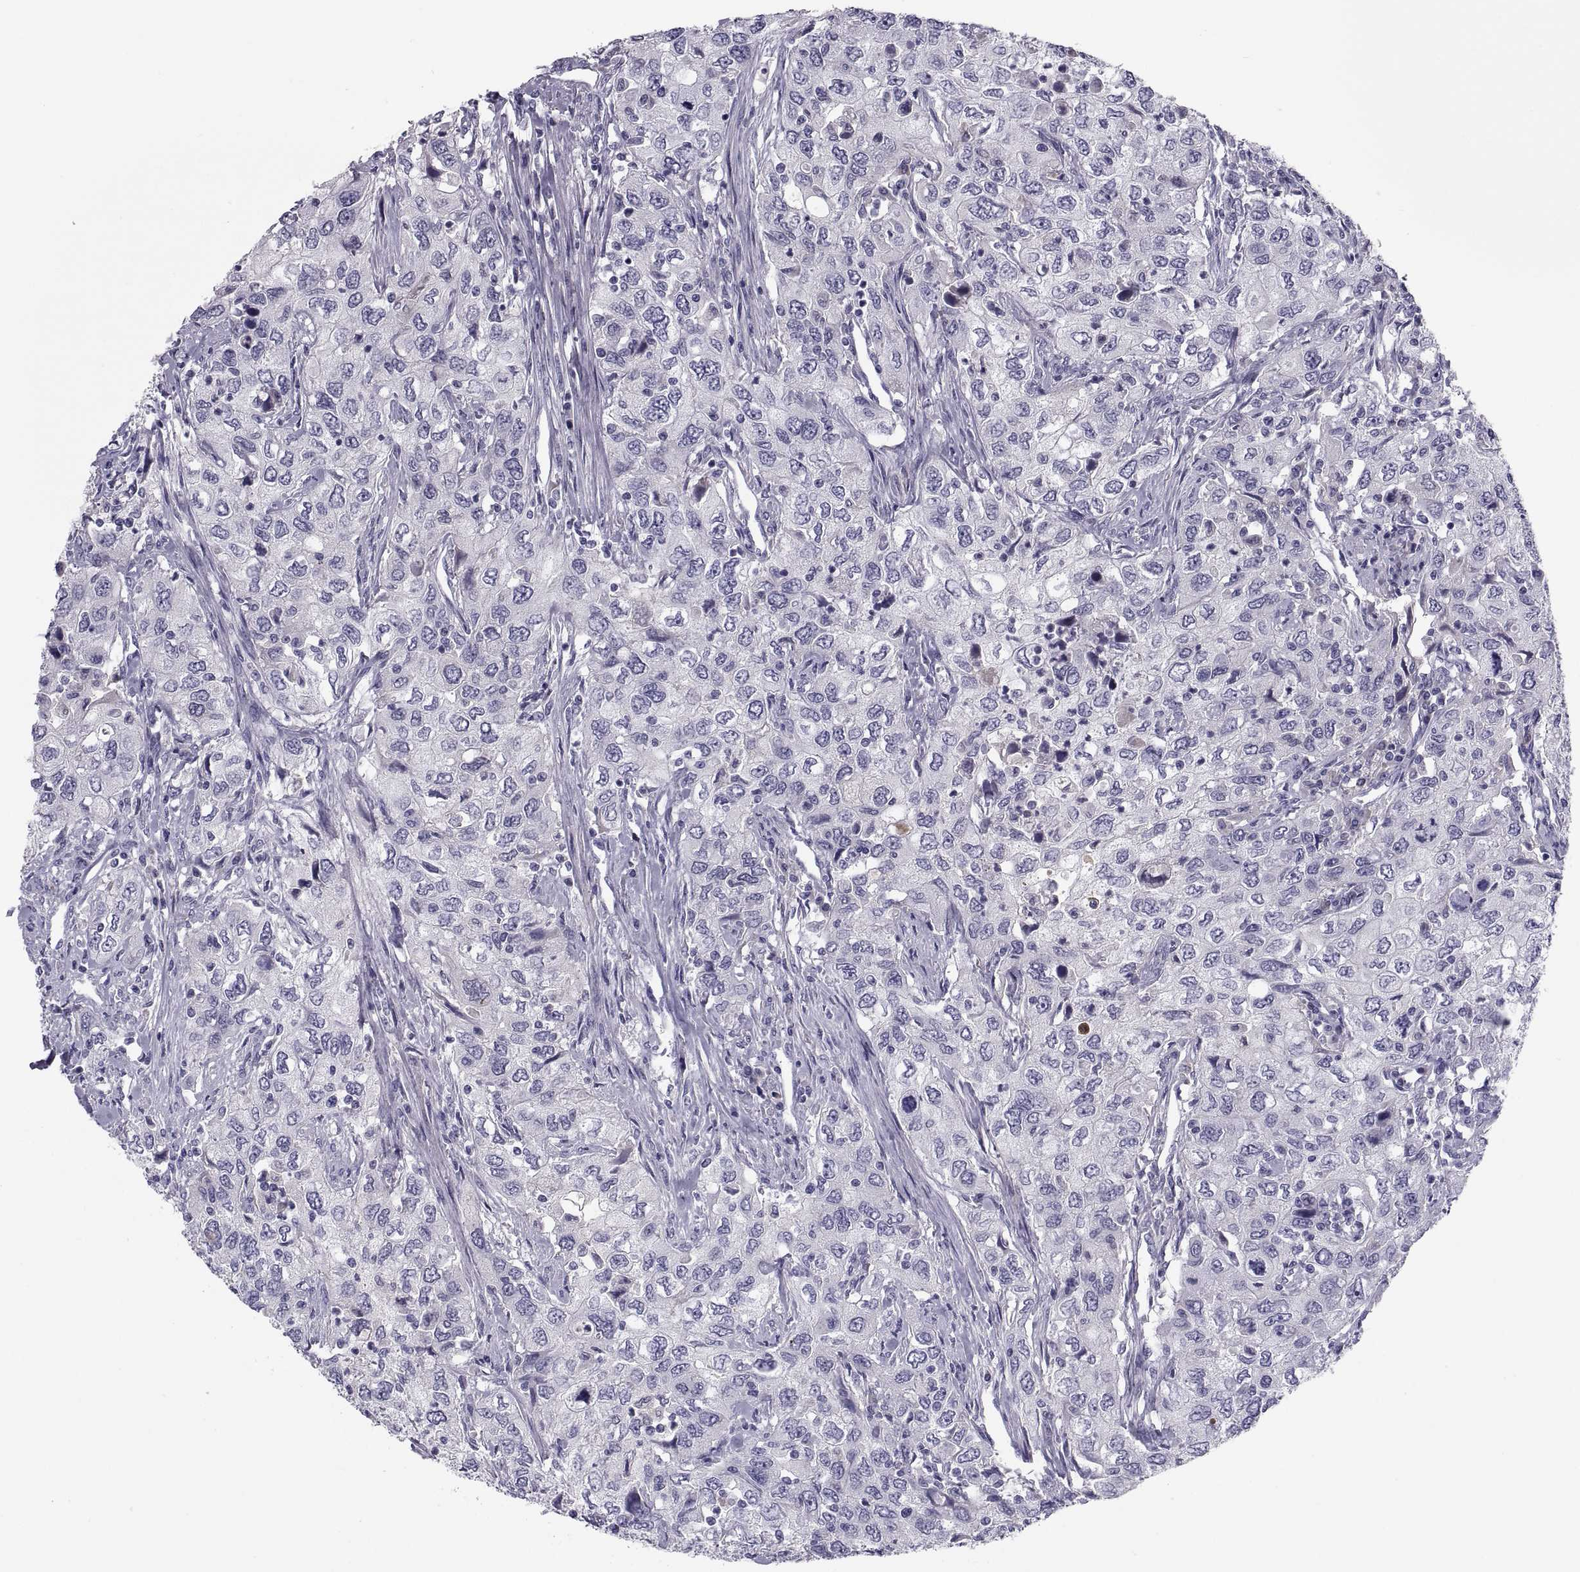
{"staining": {"intensity": "negative", "quantity": "none", "location": "none"}, "tissue": "urothelial cancer", "cell_type": "Tumor cells", "image_type": "cancer", "snomed": [{"axis": "morphology", "description": "Urothelial carcinoma, High grade"}, {"axis": "topography", "description": "Urinary bladder"}], "caption": "High magnification brightfield microscopy of urothelial cancer stained with DAB (3,3'-diaminobenzidine) (brown) and counterstained with hematoxylin (blue): tumor cells show no significant staining. (DAB (3,3'-diaminobenzidine) IHC, high magnification).", "gene": "PDZRN4", "patient": {"sex": "male", "age": 76}}